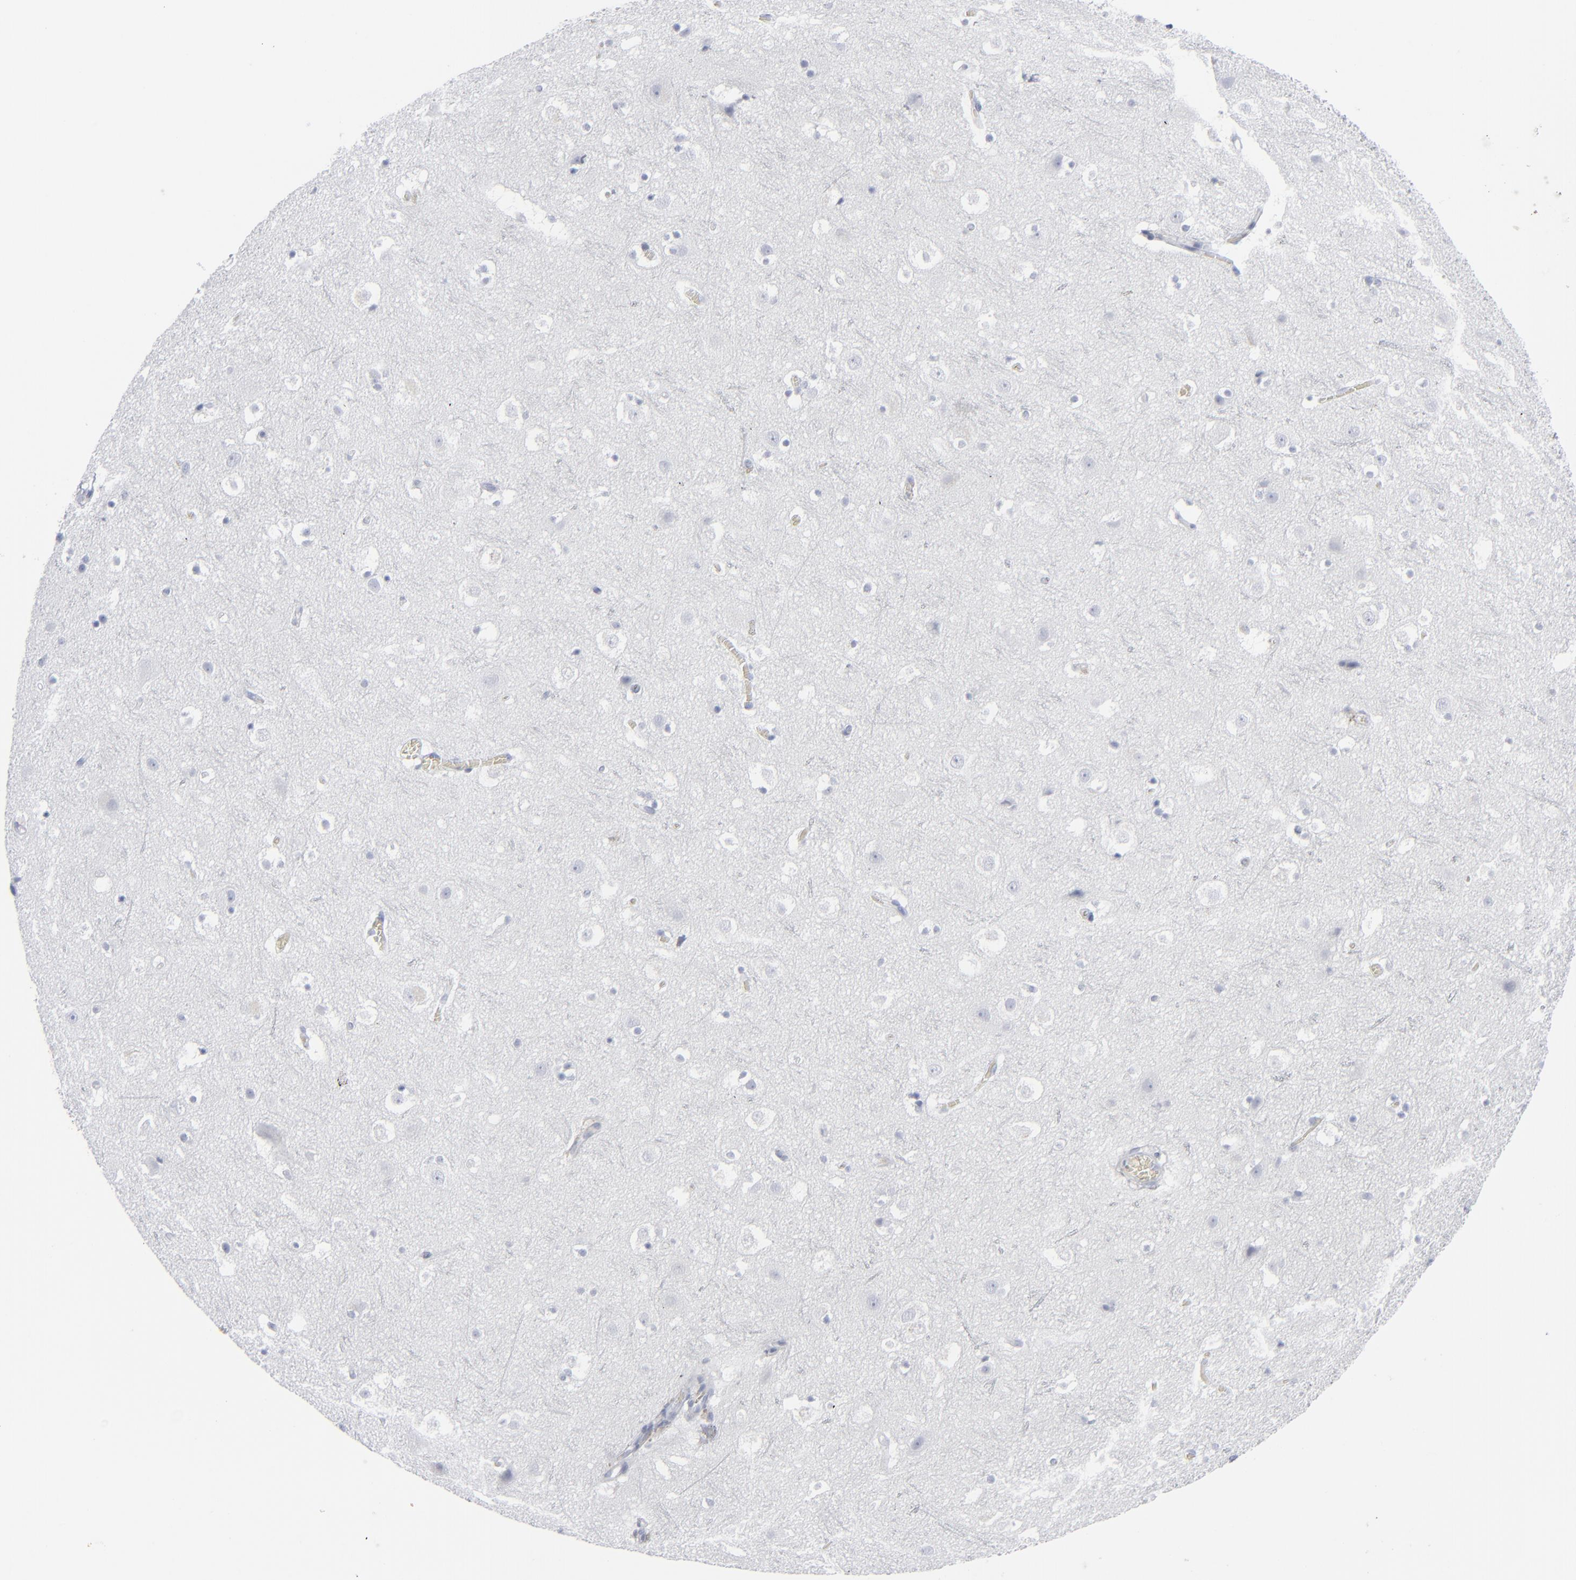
{"staining": {"intensity": "negative", "quantity": "none", "location": "none"}, "tissue": "cerebral cortex", "cell_type": "Endothelial cells", "image_type": "normal", "snomed": [{"axis": "morphology", "description": "Normal tissue, NOS"}, {"axis": "topography", "description": "Cerebral cortex"}], "caption": "High power microscopy image of an immunohistochemistry (IHC) histopathology image of normal cerebral cortex, revealing no significant expression in endothelial cells.", "gene": "MSLN", "patient": {"sex": "male", "age": 45}}